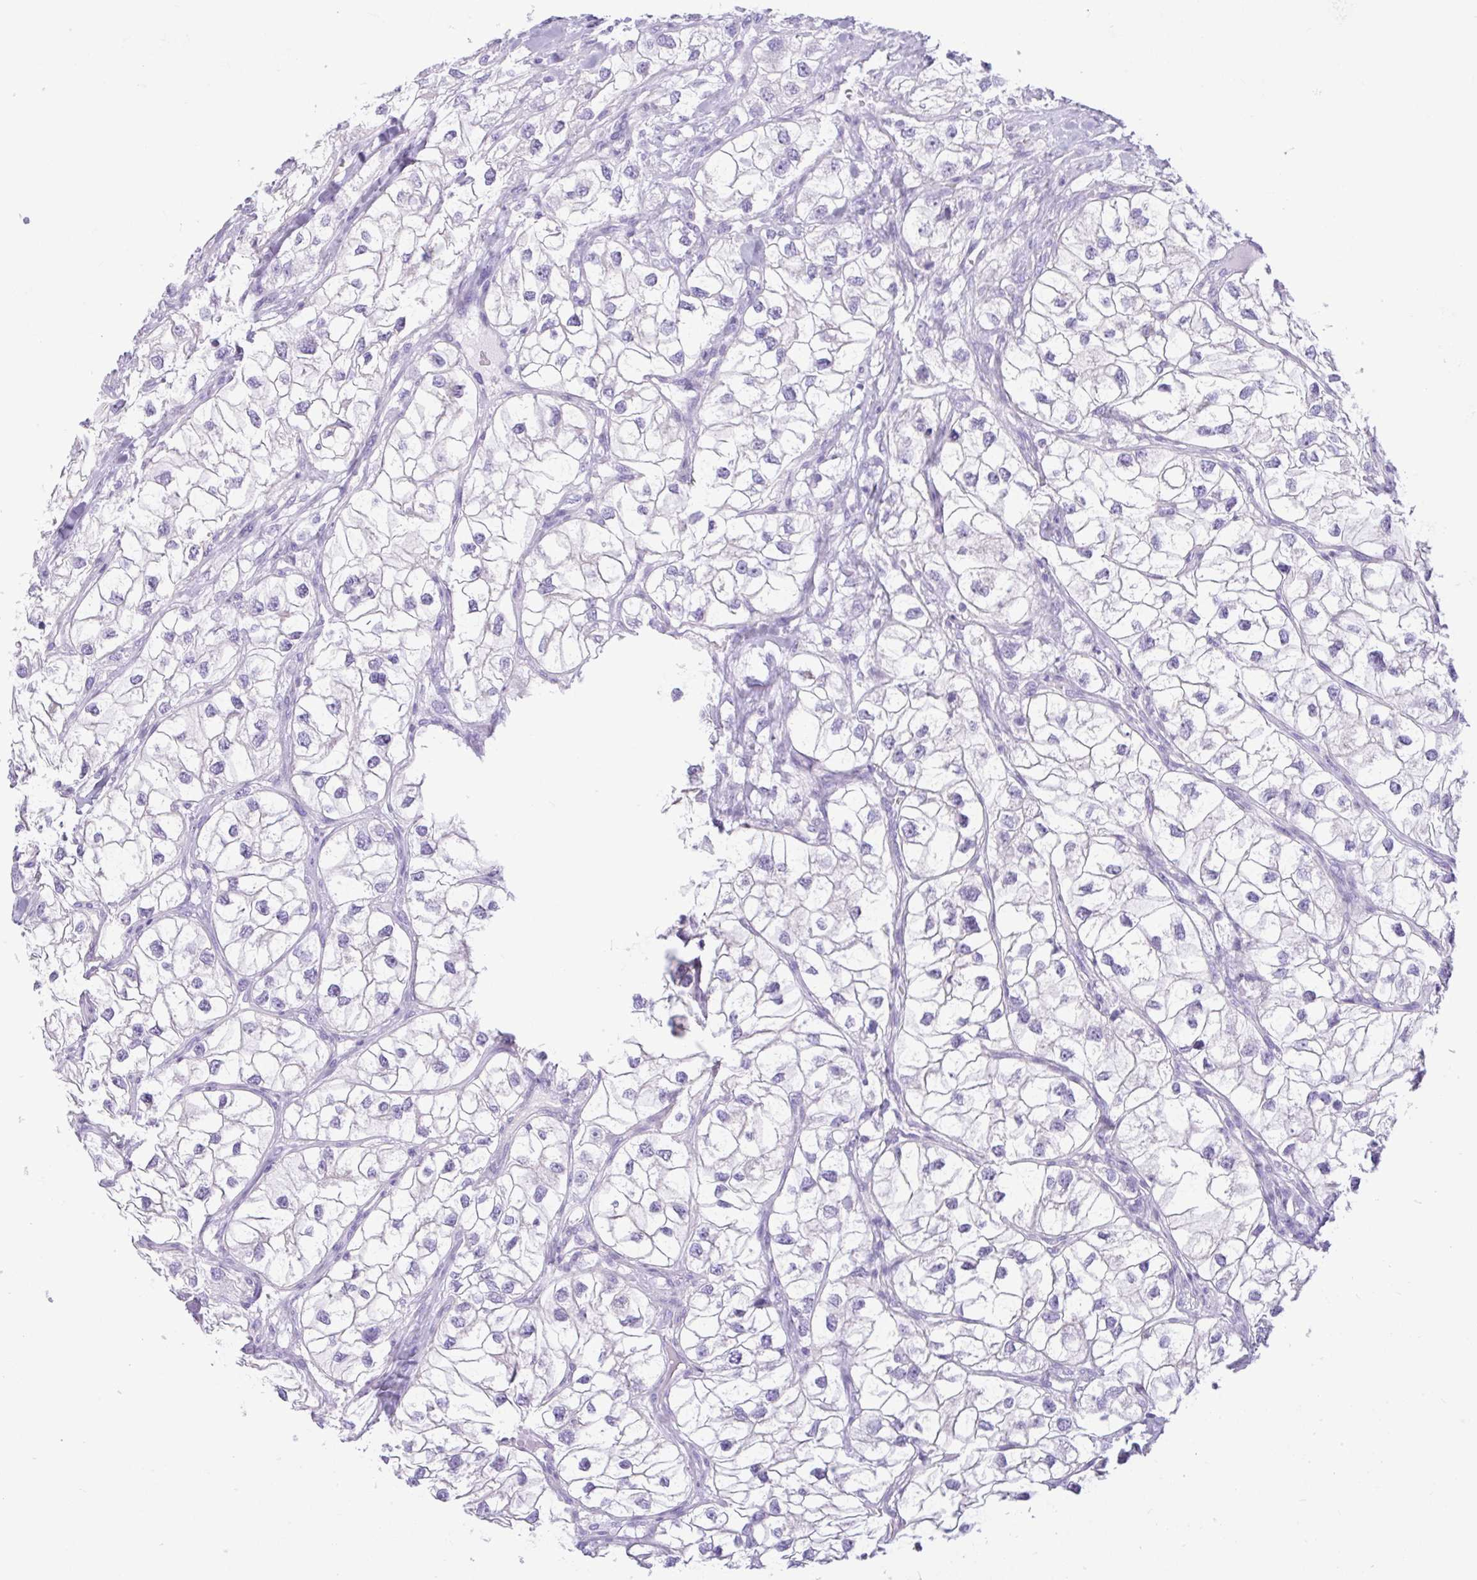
{"staining": {"intensity": "negative", "quantity": "none", "location": "none"}, "tissue": "renal cancer", "cell_type": "Tumor cells", "image_type": "cancer", "snomed": [{"axis": "morphology", "description": "Adenocarcinoma, NOS"}, {"axis": "topography", "description": "Kidney"}], "caption": "Adenocarcinoma (renal) stained for a protein using immunohistochemistry shows no staining tumor cells.", "gene": "CTSE", "patient": {"sex": "male", "age": 59}}